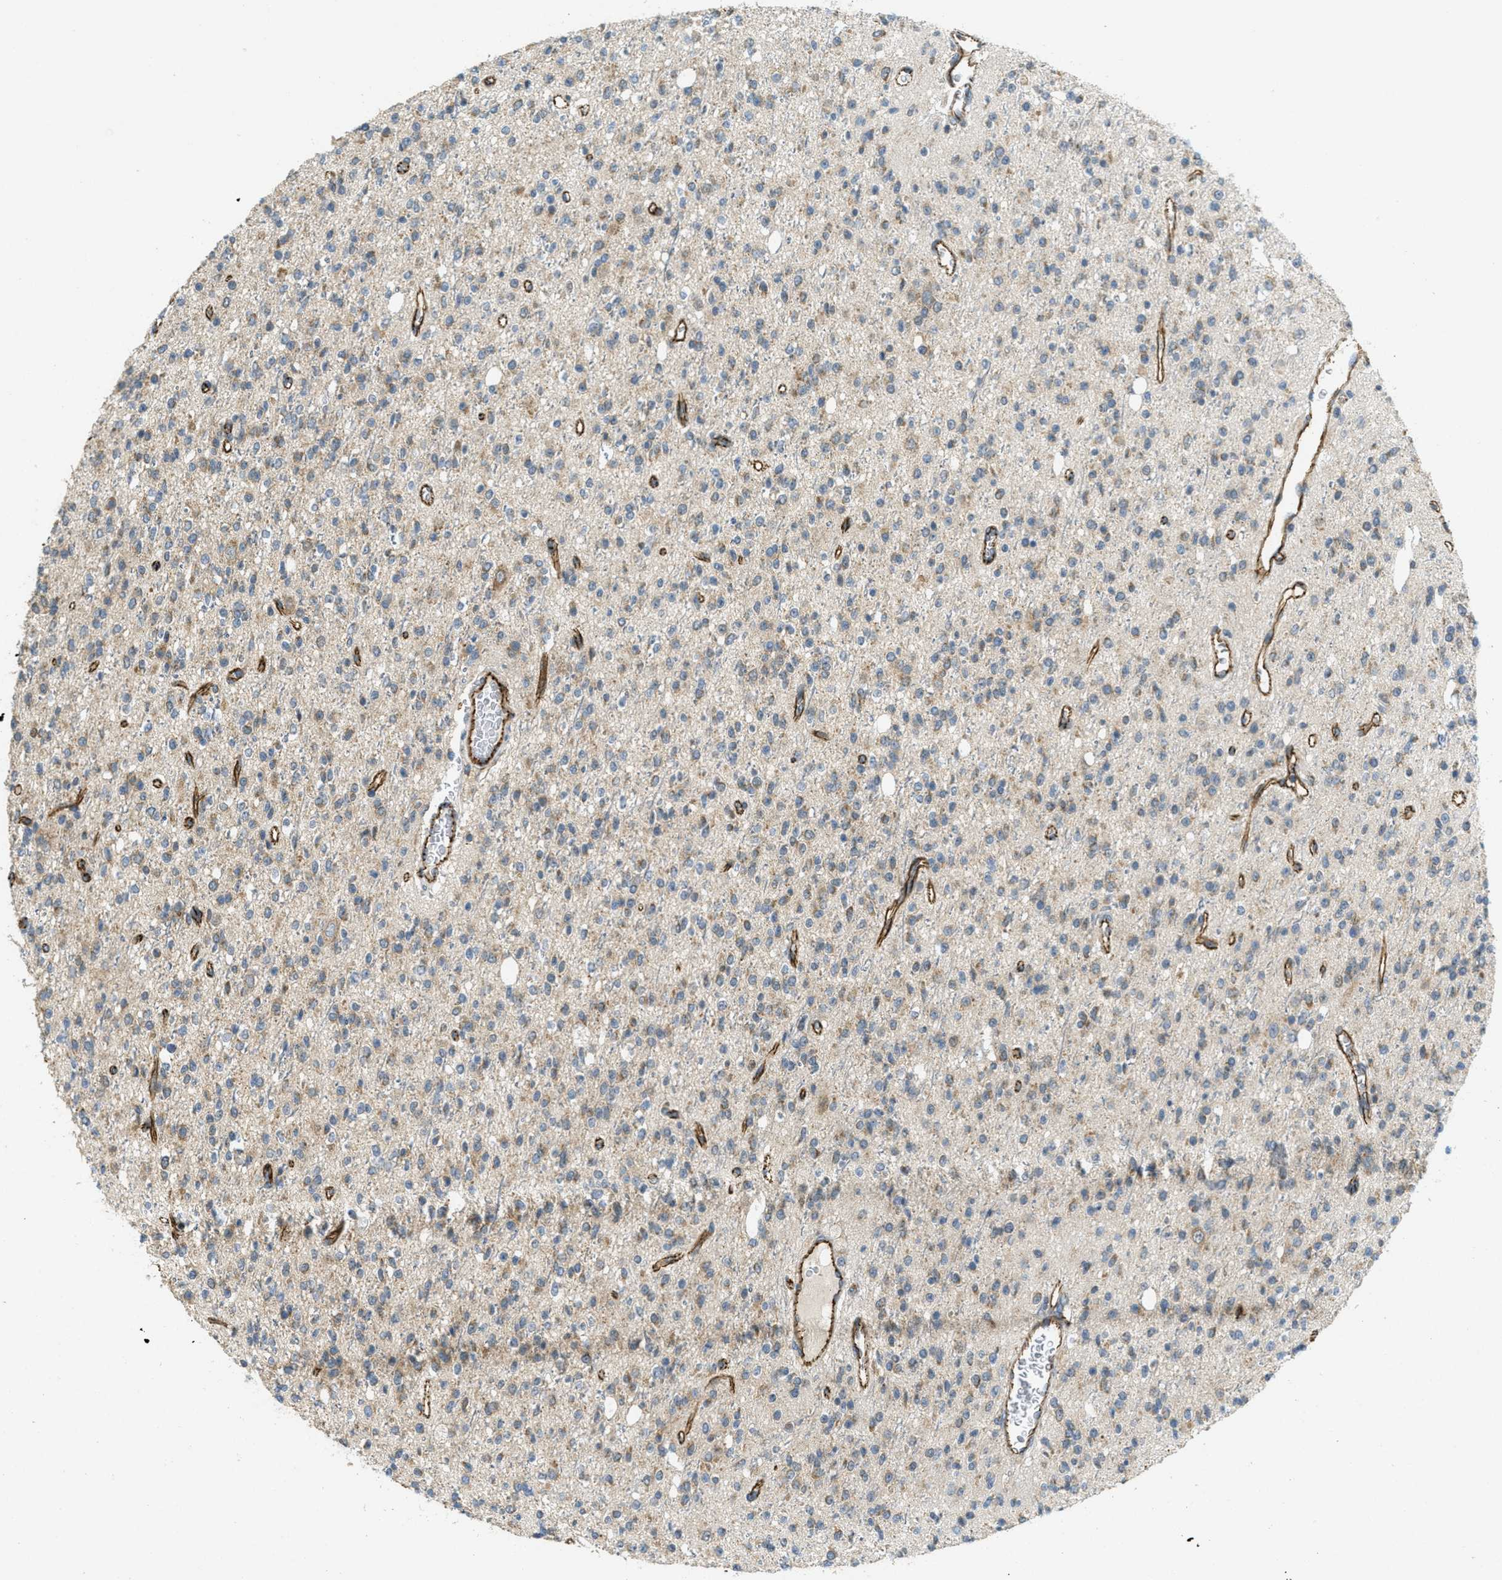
{"staining": {"intensity": "weak", "quantity": "<25%", "location": "cytoplasmic/membranous"}, "tissue": "glioma", "cell_type": "Tumor cells", "image_type": "cancer", "snomed": [{"axis": "morphology", "description": "Glioma, malignant, High grade"}, {"axis": "topography", "description": "Brain"}], "caption": "DAB (3,3'-diaminobenzidine) immunohistochemical staining of human malignant high-grade glioma exhibits no significant expression in tumor cells. The staining is performed using DAB (3,3'-diaminobenzidine) brown chromogen with nuclei counter-stained in using hematoxylin.", "gene": "JCAD", "patient": {"sex": "male", "age": 34}}